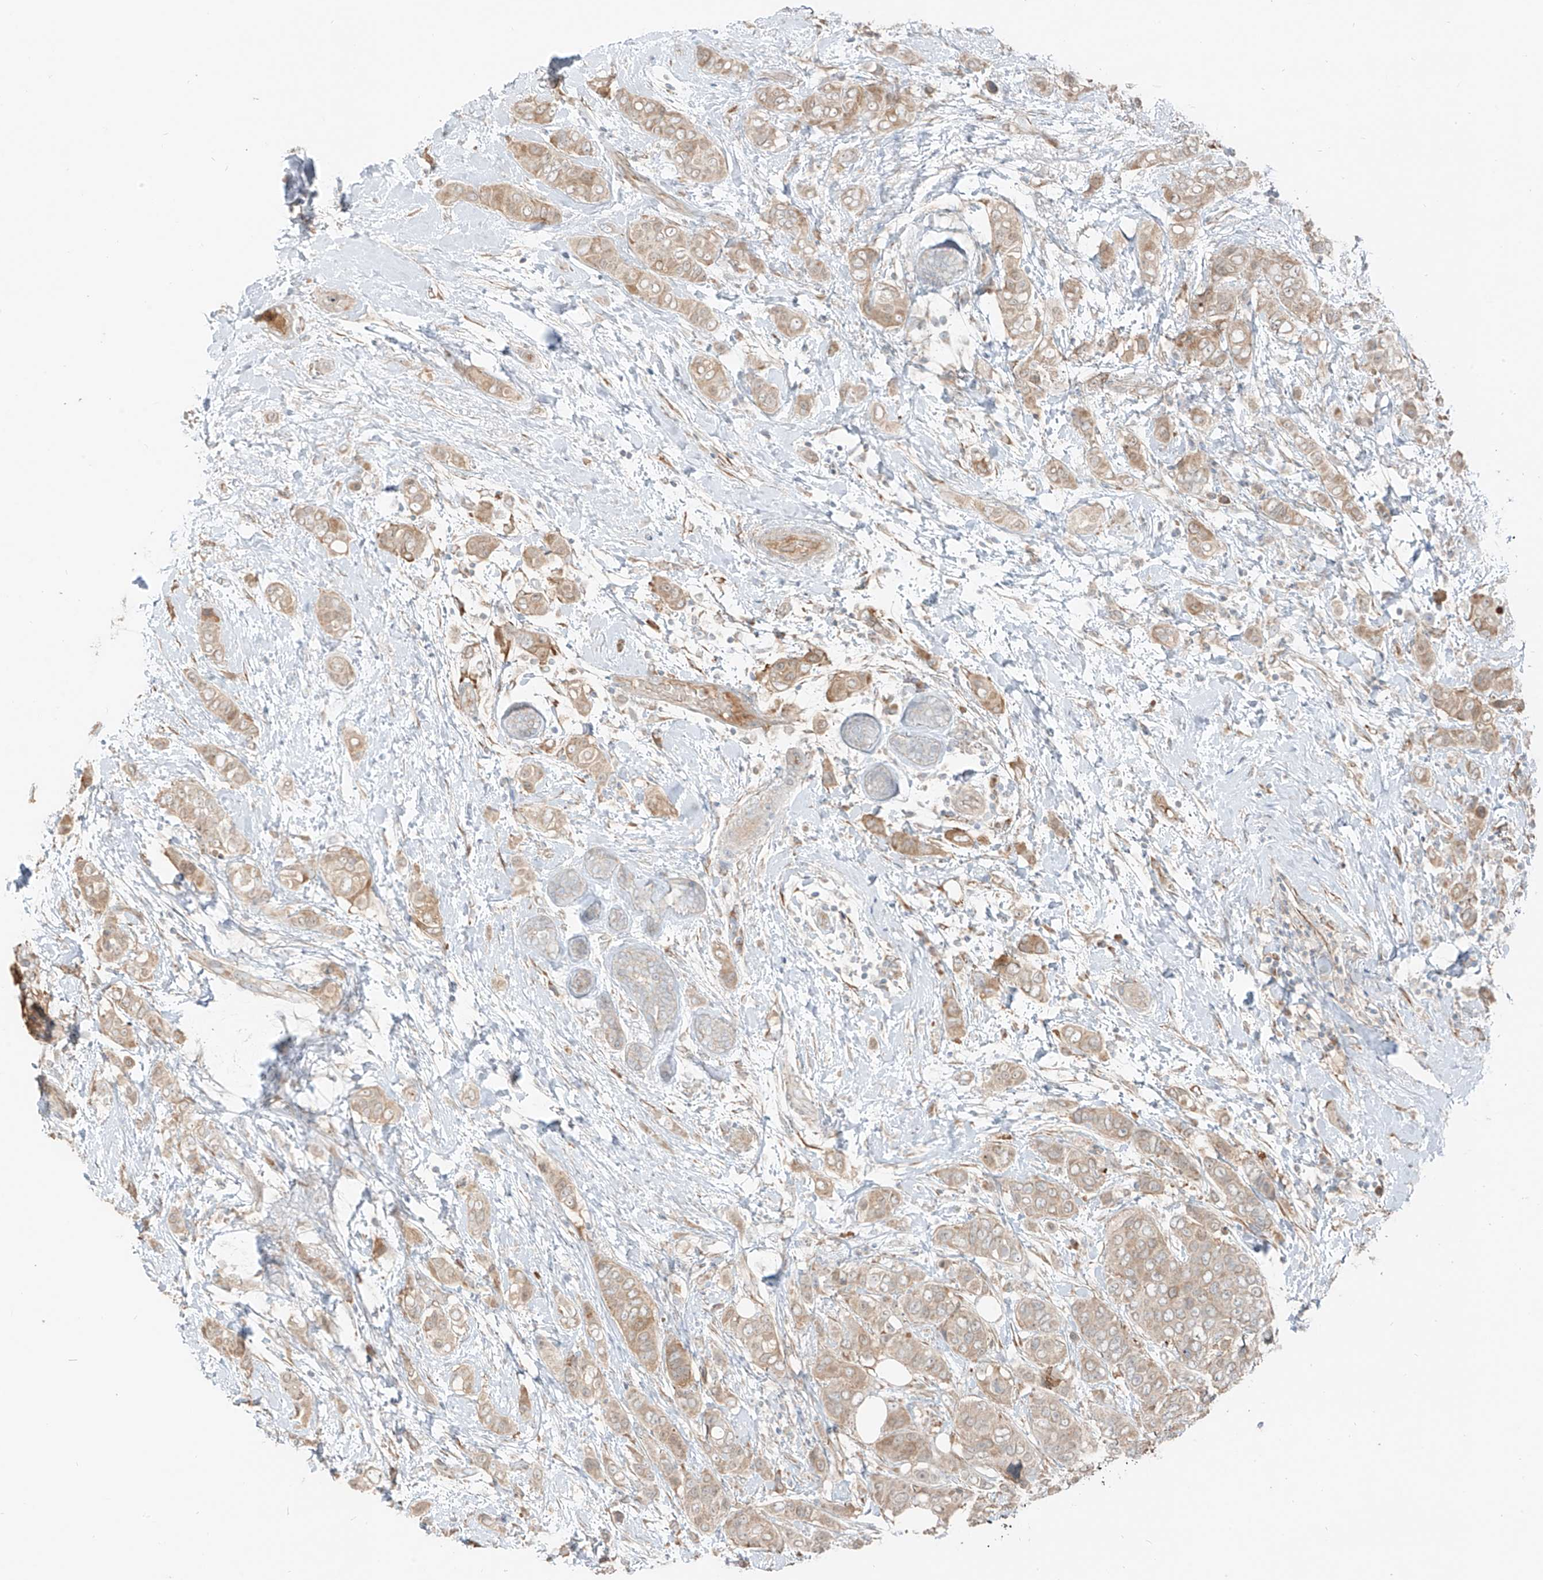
{"staining": {"intensity": "weak", "quantity": ">75%", "location": "cytoplasmic/membranous"}, "tissue": "breast cancer", "cell_type": "Tumor cells", "image_type": "cancer", "snomed": [{"axis": "morphology", "description": "Lobular carcinoma"}, {"axis": "topography", "description": "Breast"}], "caption": "This is an image of immunohistochemistry (IHC) staining of breast cancer, which shows weak staining in the cytoplasmic/membranous of tumor cells.", "gene": "FSTL1", "patient": {"sex": "female", "age": 51}}